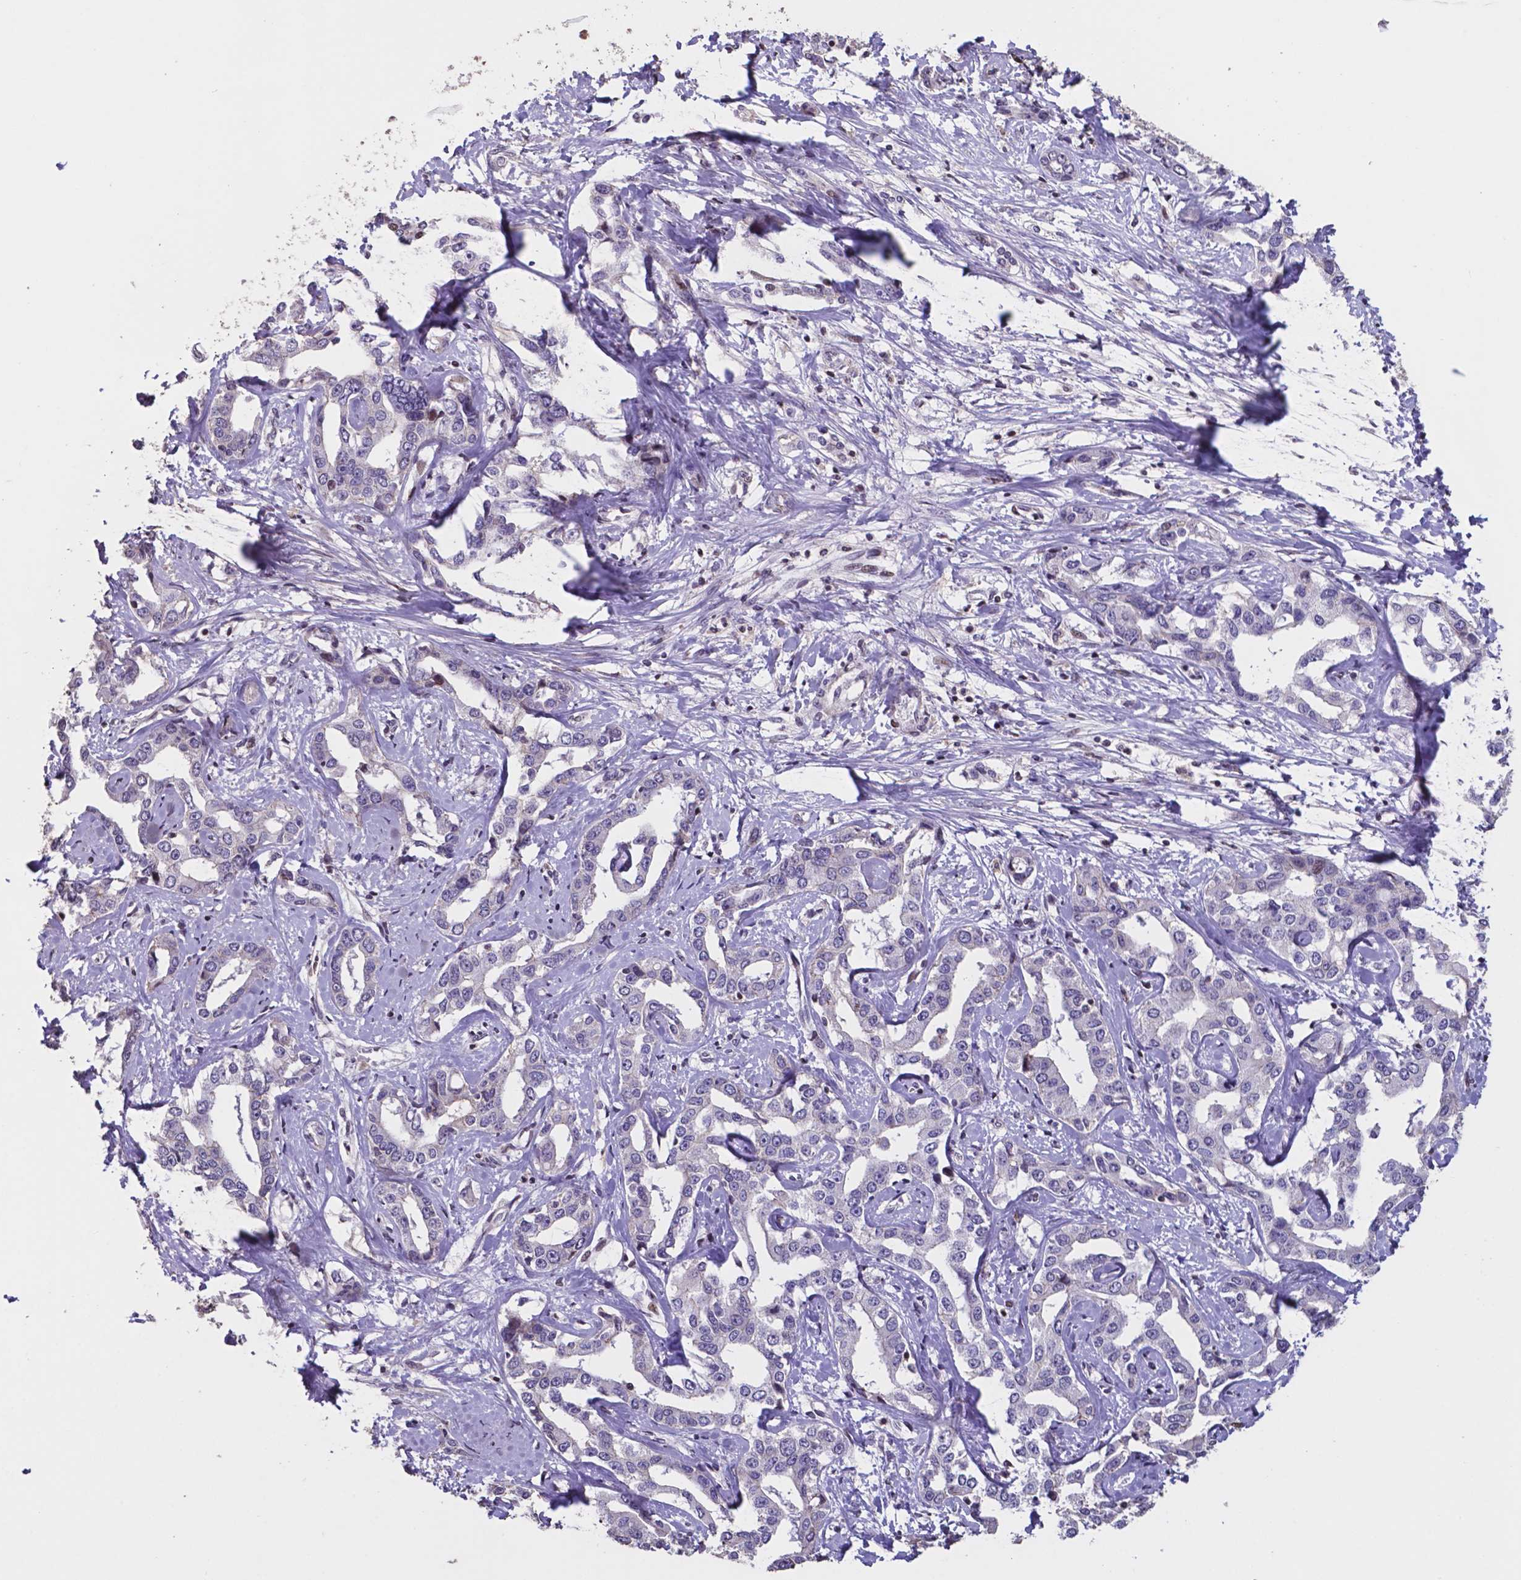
{"staining": {"intensity": "negative", "quantity": "none", "location": "none"}, "tissue": "liver cancer", "cell_type": "Tumor cells", "image_type": "cancer", "snomed": [{"axis": "morphology", "description": "Cholangiocarcinoma"}, {"axis": "topography", "description": "Liver"}], "caption": "A histopathology image of cholangiocarcinoma (liver) stained for a protein shows no brown staining in tumor cells.", "gene": "MLC1", "patient": {"sex": "male", "age": 59}}